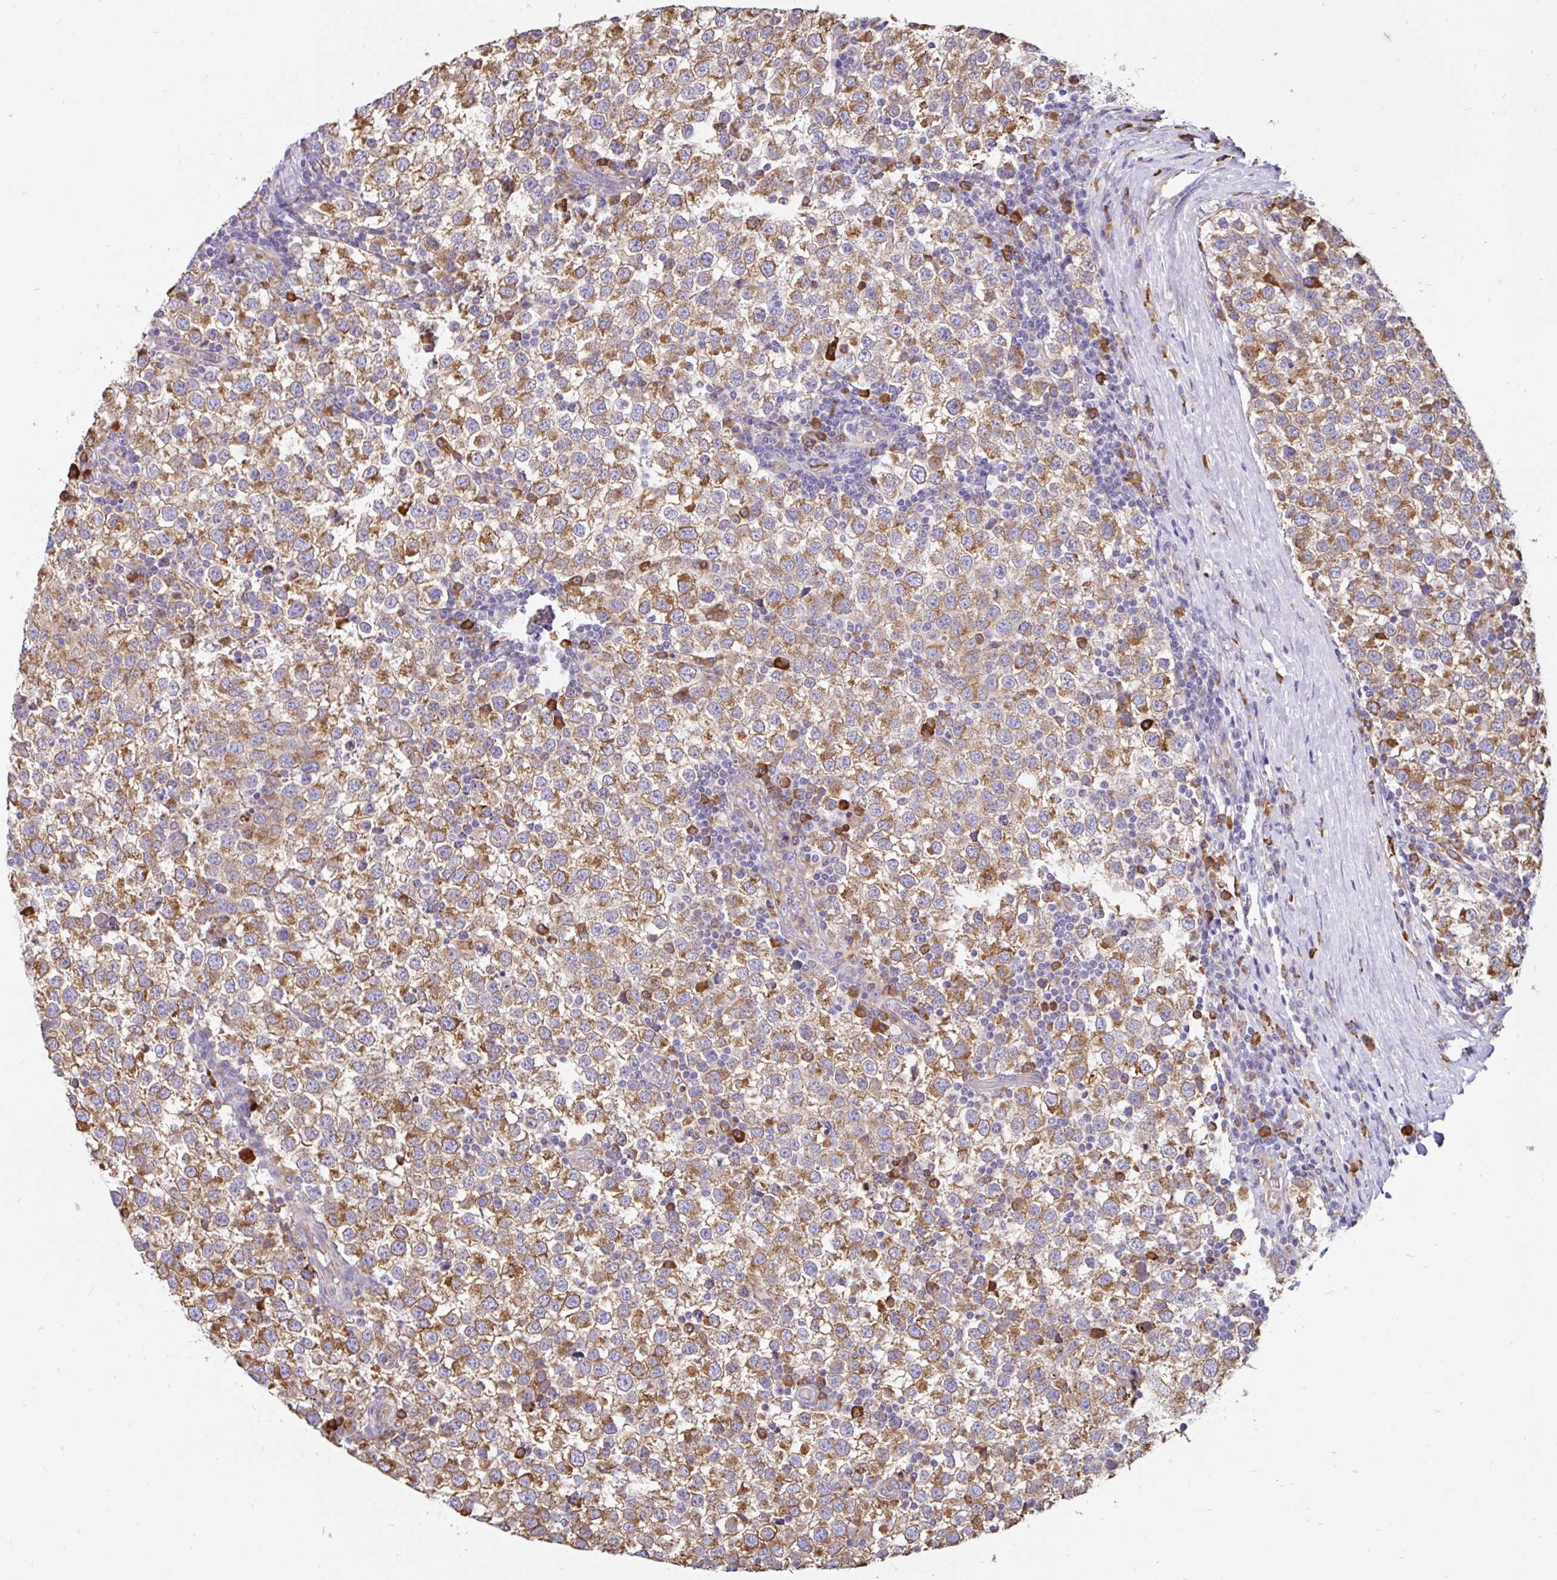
{"staining": {"intensity": "moderate", "quantity": ">75%", "location": "cytoplasmic/membranous"}, "tissue": "testis cancer", "cell_type": "Tumor cells", "image_type": "cancer", "snomed": [{"axis": "morphology", "description": "Seminoma, NOS"}, {"axis": "topography", "description": "Testis"}], "caption": "Testis cancer stained for a protein reveals moderate cytoplasmic/membranous positivity in tumor cells.", "gene": "EML5", "patient": {"sex": "male", "age": 34}}